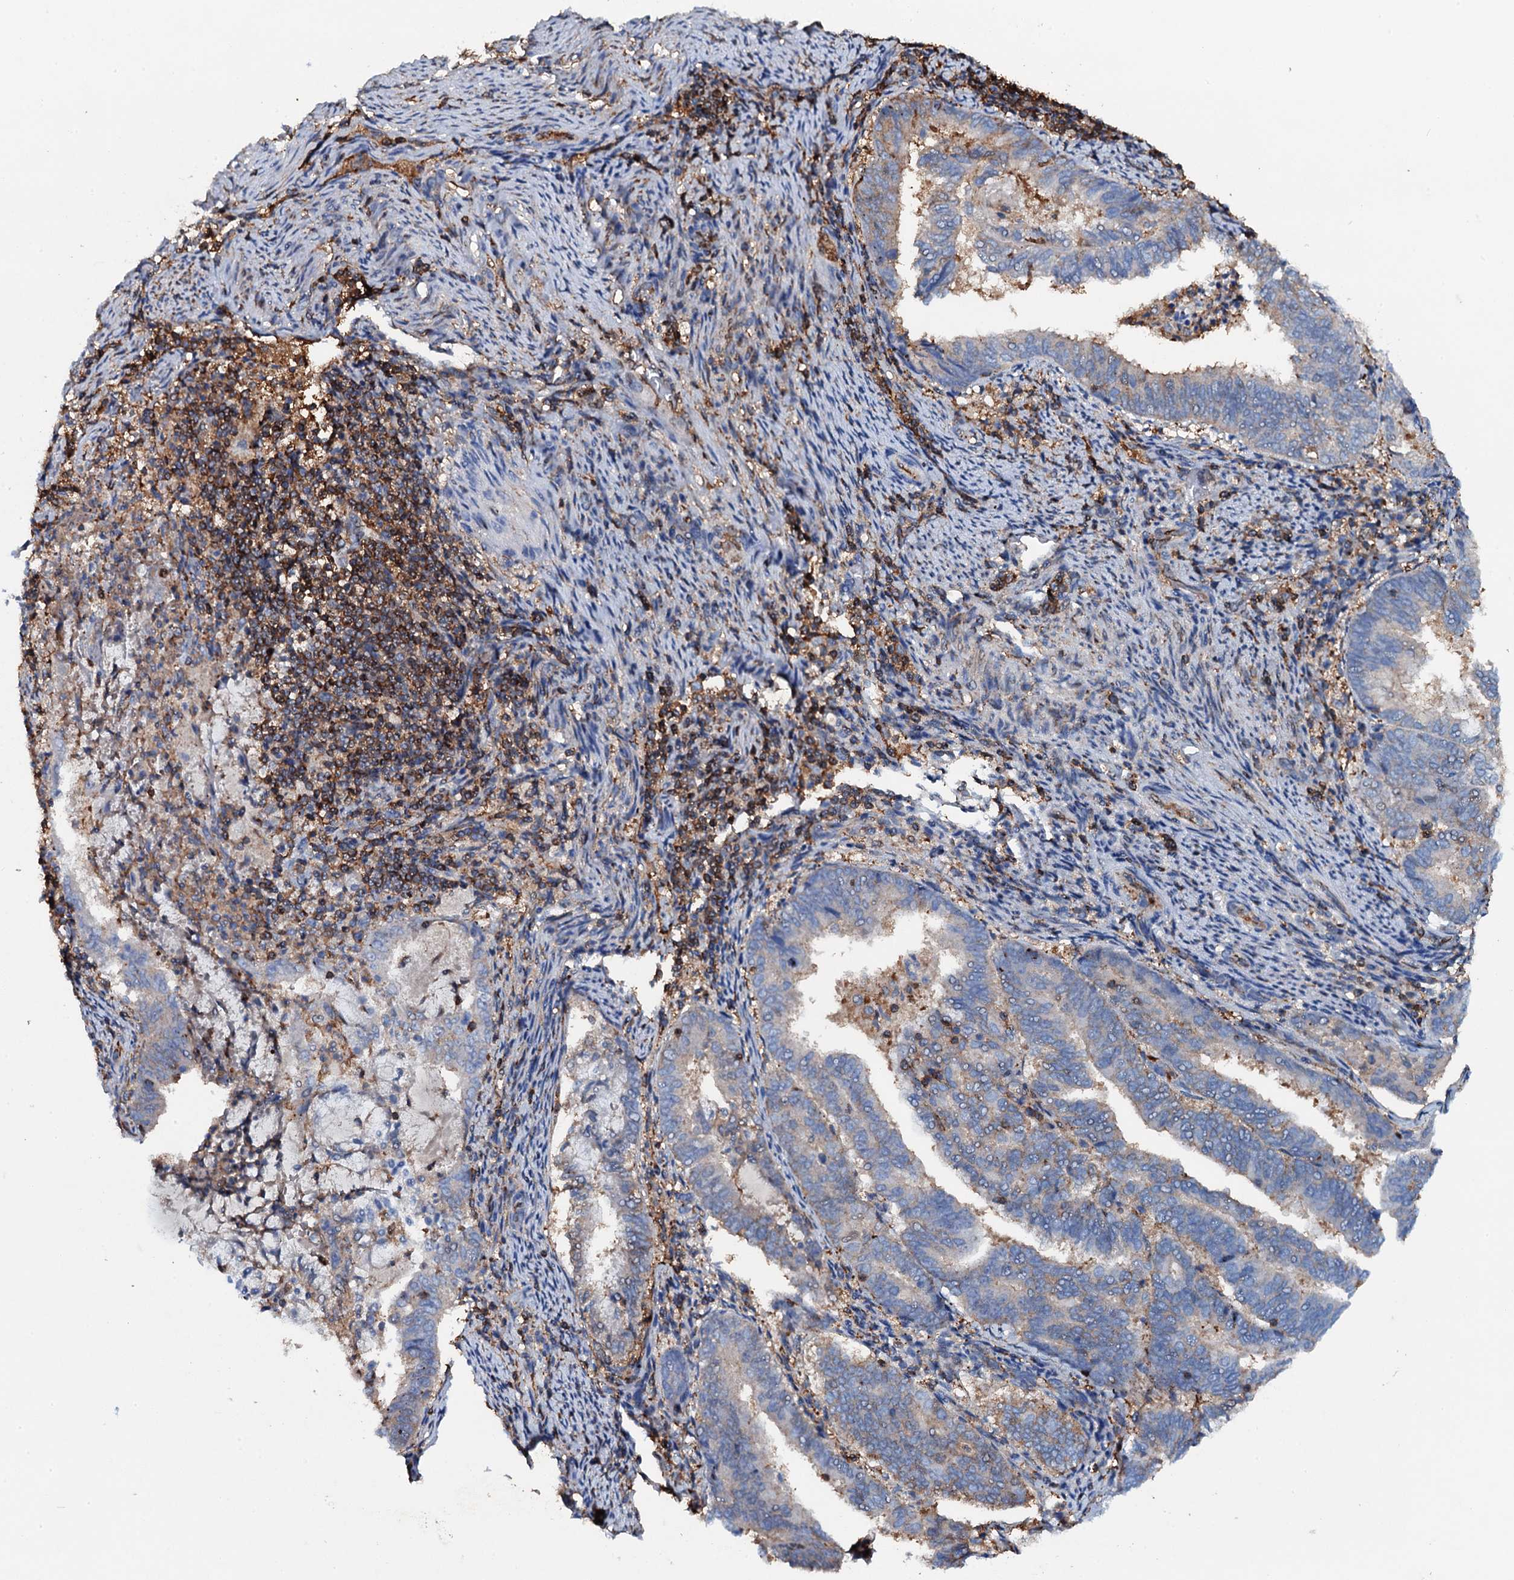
{"staining": {"intensity": "weak", "quantity": "<25%", "location": "cytoplasmic/membranous"}, "tissue": "endometrial cancer", "cell_type": "Tumor cells", "image_type": "cancer", "snomed": [{"axis": "morphology", "description": "Adenocarcinoma, NOS"}, {"axis": "topography", "description": "Endometrium"}], "caption": "Human endometrial cancer stained for a protein using immunohistochemistry demonstrates no staining in tumor cells.", "gene": "MS4A4E", "patient": {"sex": "female", "age": 80}}